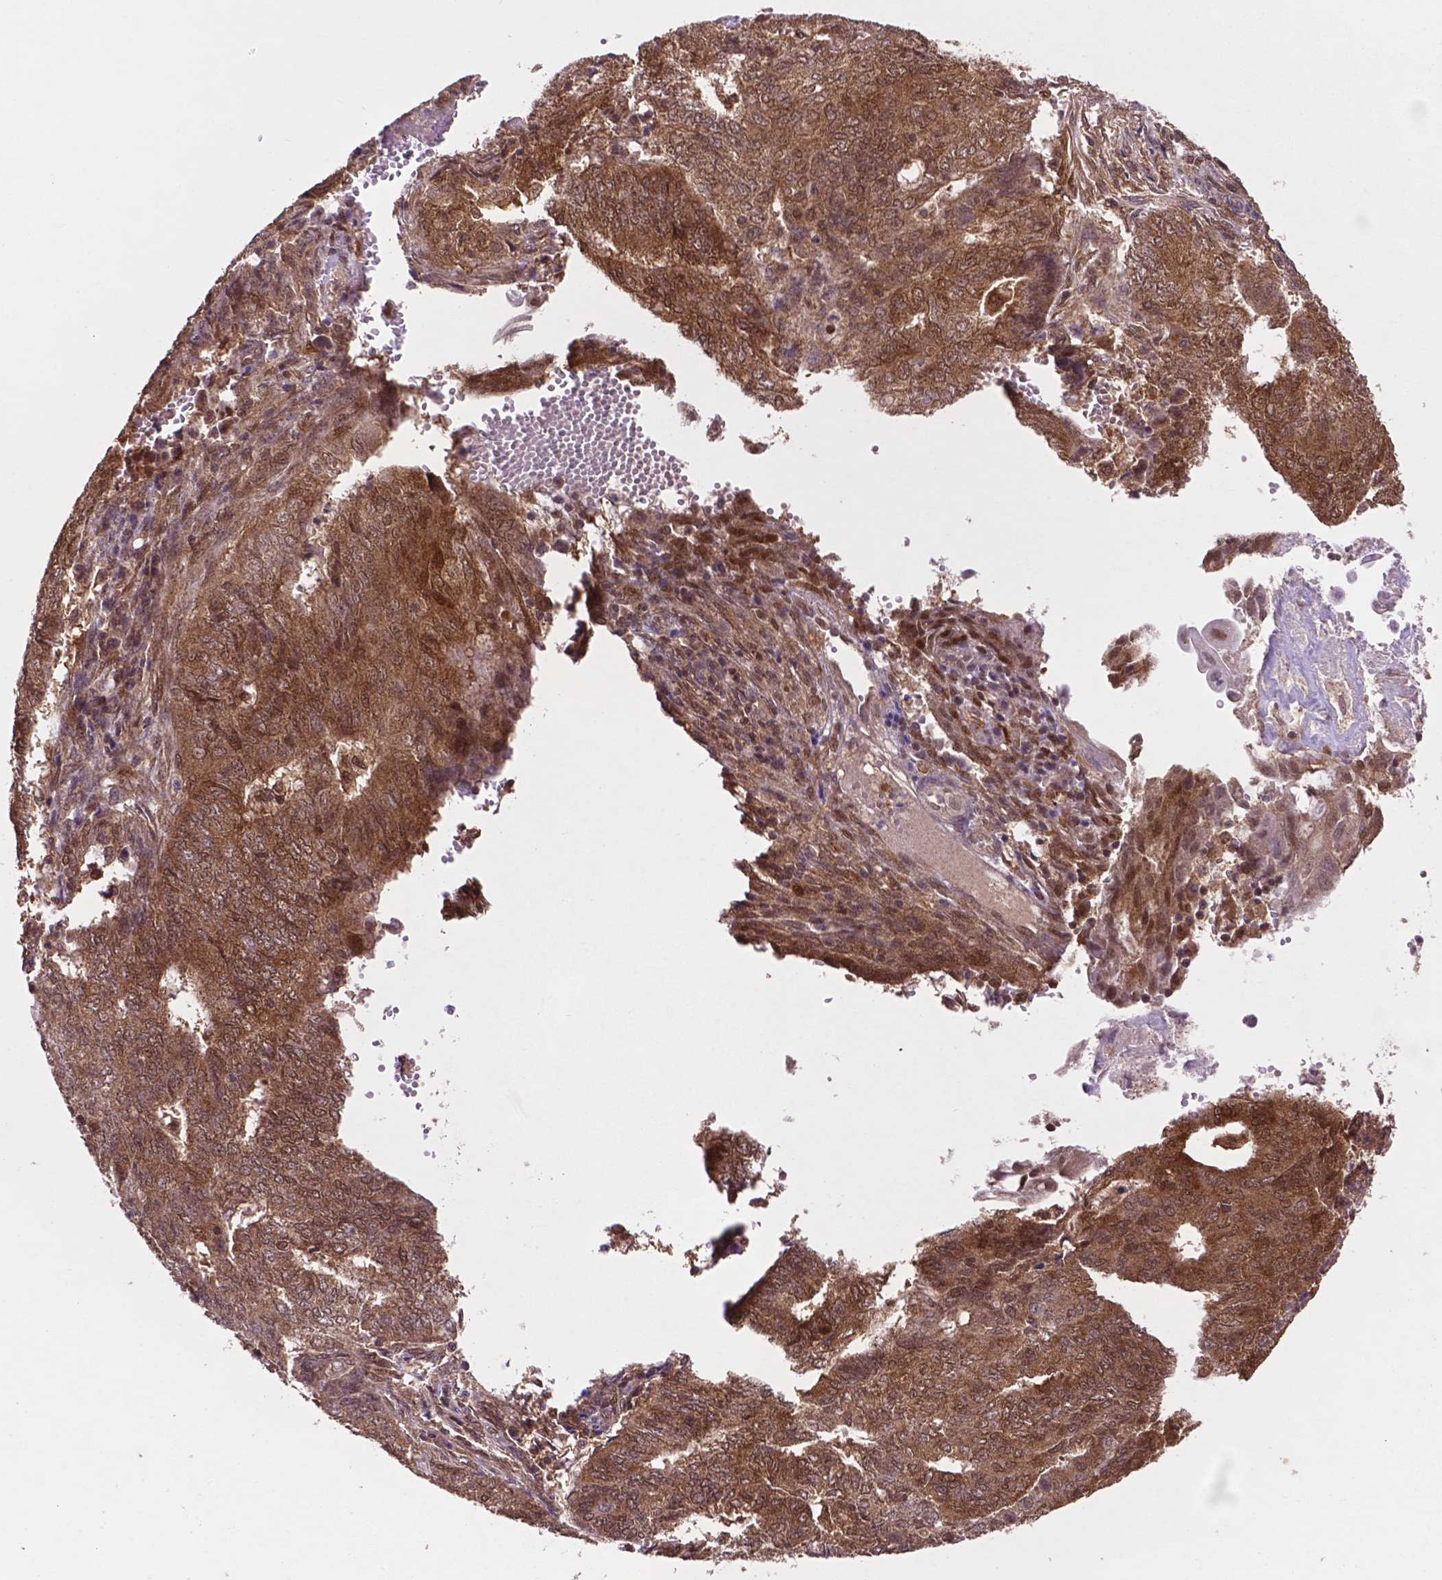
{"staining": {"intensity": "moderate", "quantity": ">75%", "location": "cytoplasmic/membranous,nuclear"}, "tissue": "endometrial cancer", "cell_type": "Tumor cells", "image_type": "cancer", "snomed": [{"axis": "morphology", "description": "Adenocarcinoma, NOS"}, {"axis": "topography", "description": "Endometrium"}], "caption": "Brown immunohistochemical staining in human endometrial cancer (adenocarcinoma) shows moderate cytoplasmic/membranous and nuclear staining in about >75% of tumor cells.", "gene": "UBE2L6", "patient": {"sex": "female", "age": 62}}